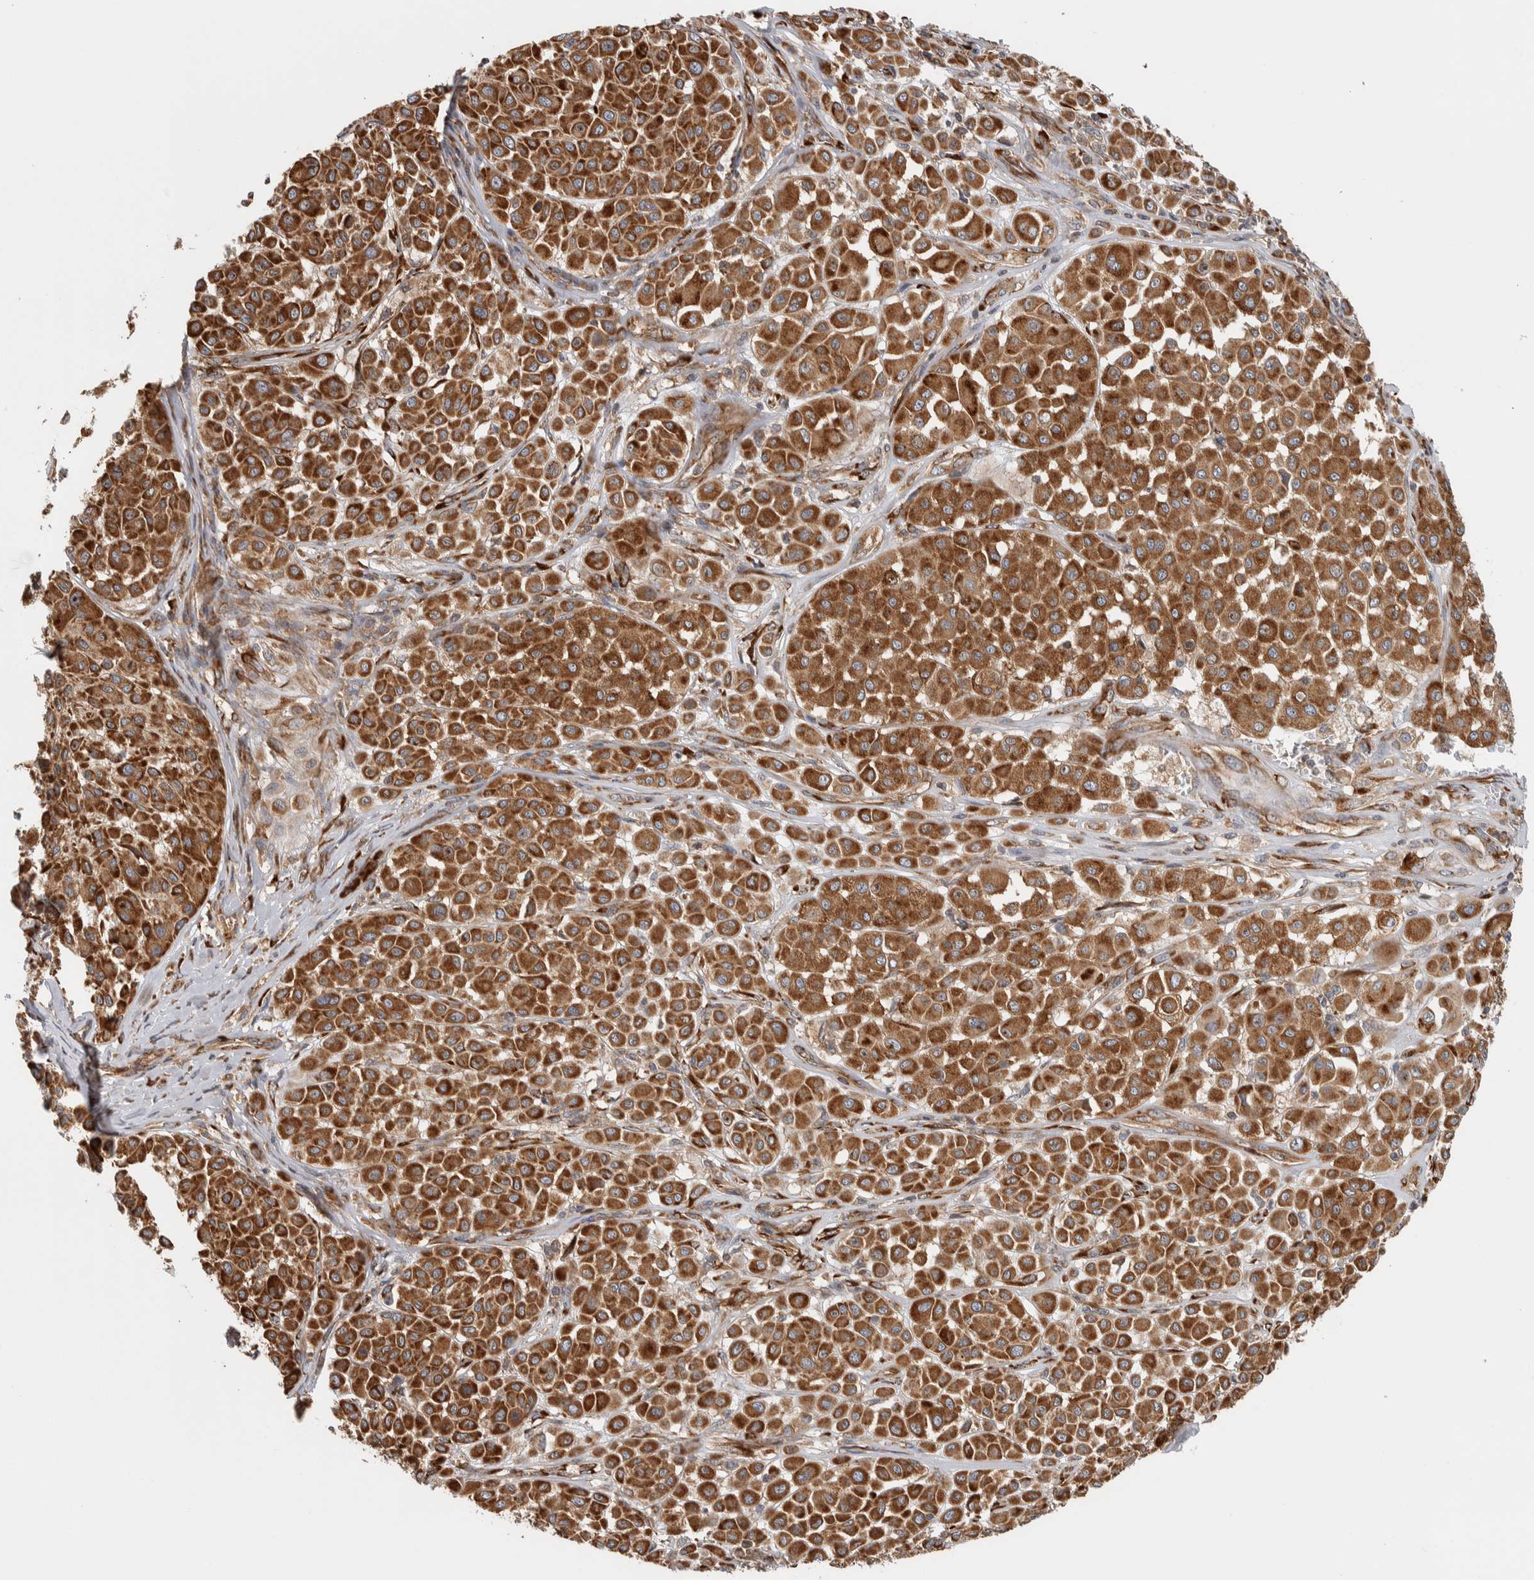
{"staining": {"intensity": "strong", "quantity": ">75%", "location": "cytoplasmic/membranous"}, "tissue": "melanoma", "cell_type": "Tumor cells", "image_type": "cancer", "snomed": [{"axis": "morphology", "description": "Malignant melanoma, Metastatic site"}, {"axis": "topography", "description": "Soft tissue"}], "caption": "Malignant melanoma (metastatic site) stained for a protein demonstrates strong cytoplasmic/membranous positivity in tumor cells.", "gene": "EIF3H", "patient": {"sex": "male", "age": 41}}